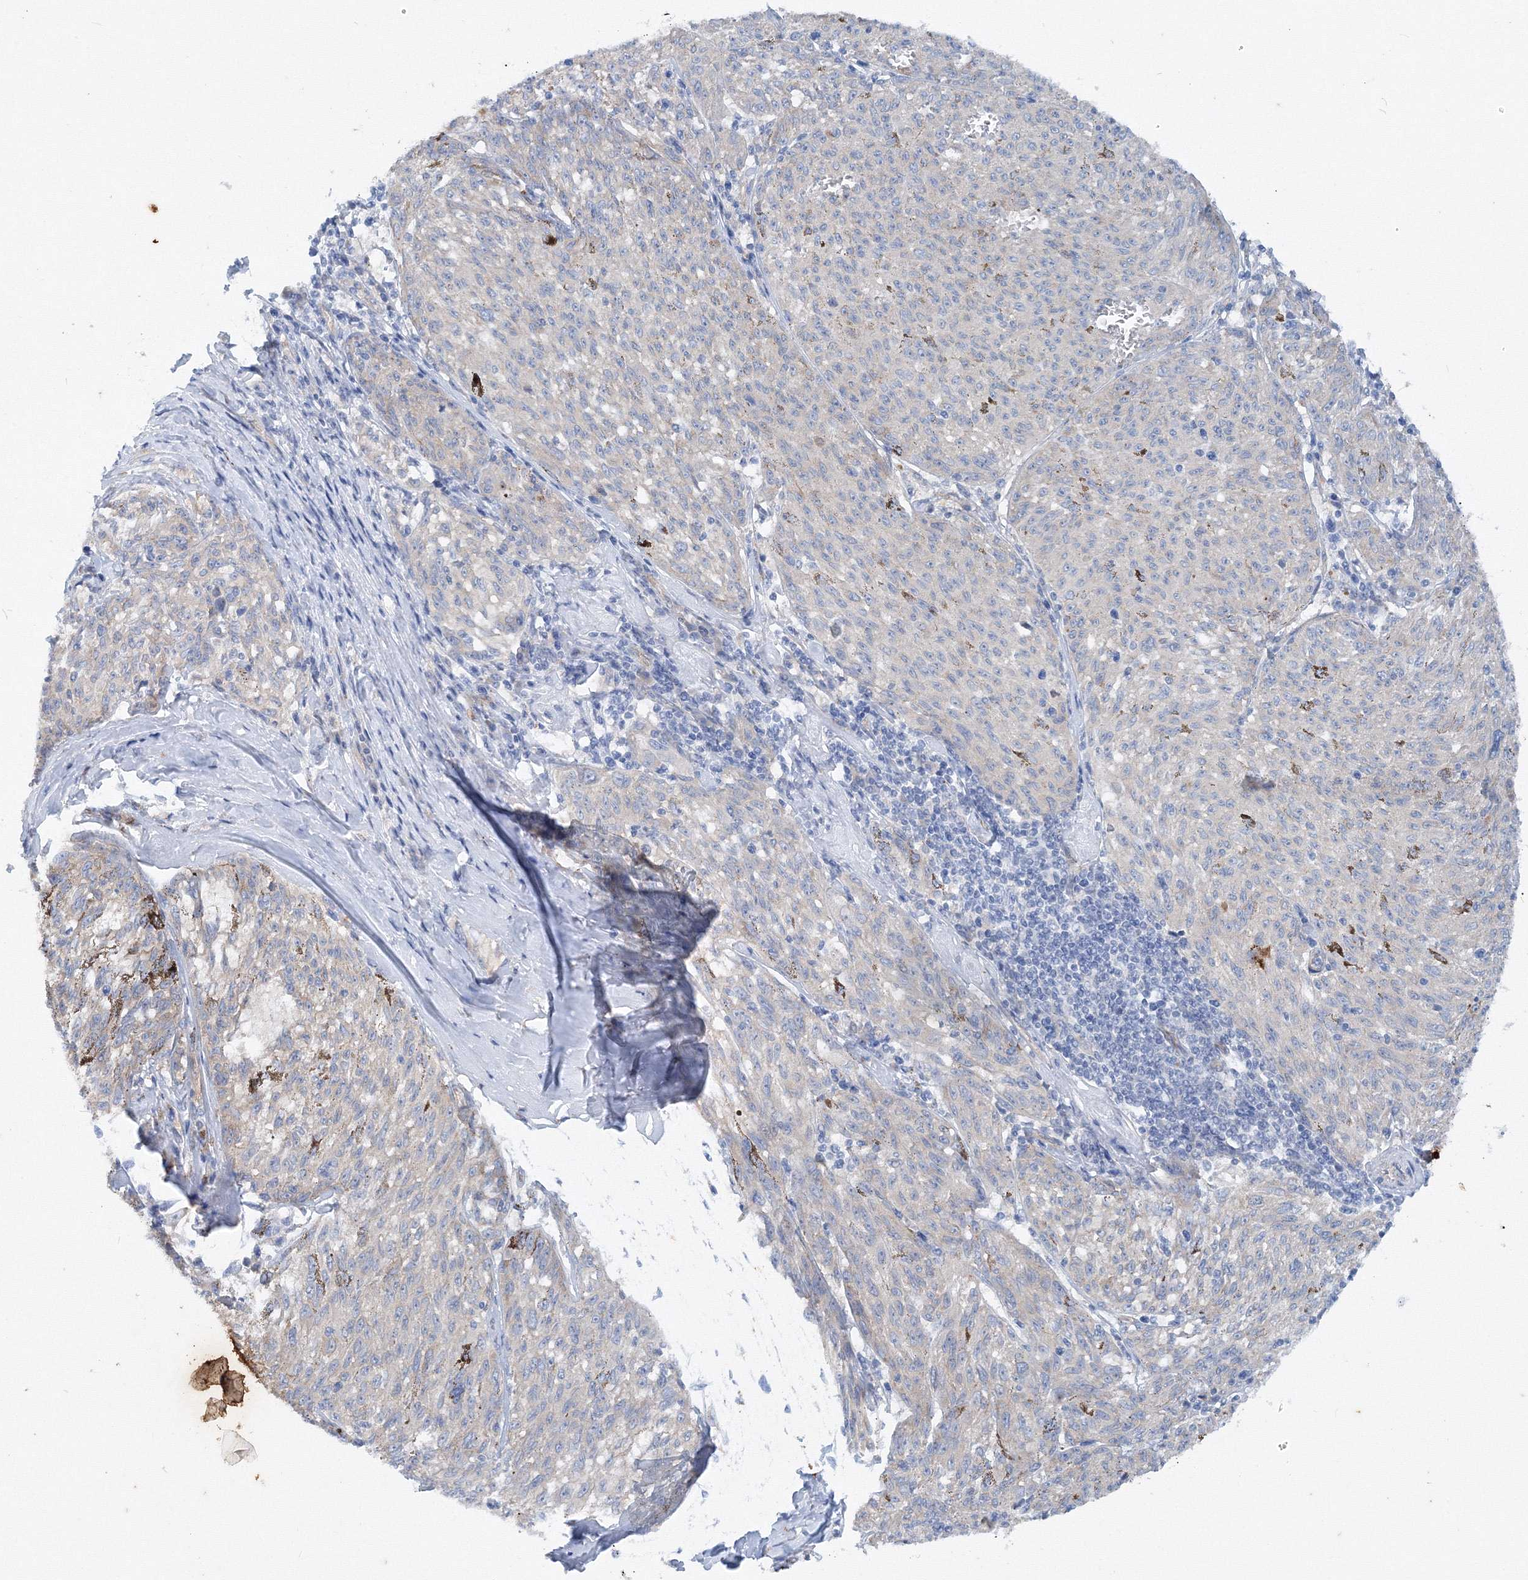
{"staining": {"intensity": "negative", "quantity": "none", "location": "none"}, "tissue": "melanoma", "cell_type": "Tumor cells", "image_type": "cancer", "snomed": [{"axis": "morphology", "description": "Malignant melanoma, NOS"}, {"axis": "topography", "description": "Skin"}], "caption": "Immunohistochemistry (IHC) of malignant melanoma displays no positivity in tumor cells.", "gene": "TANC1", "patient": {"sex": "female", "age": 72}}